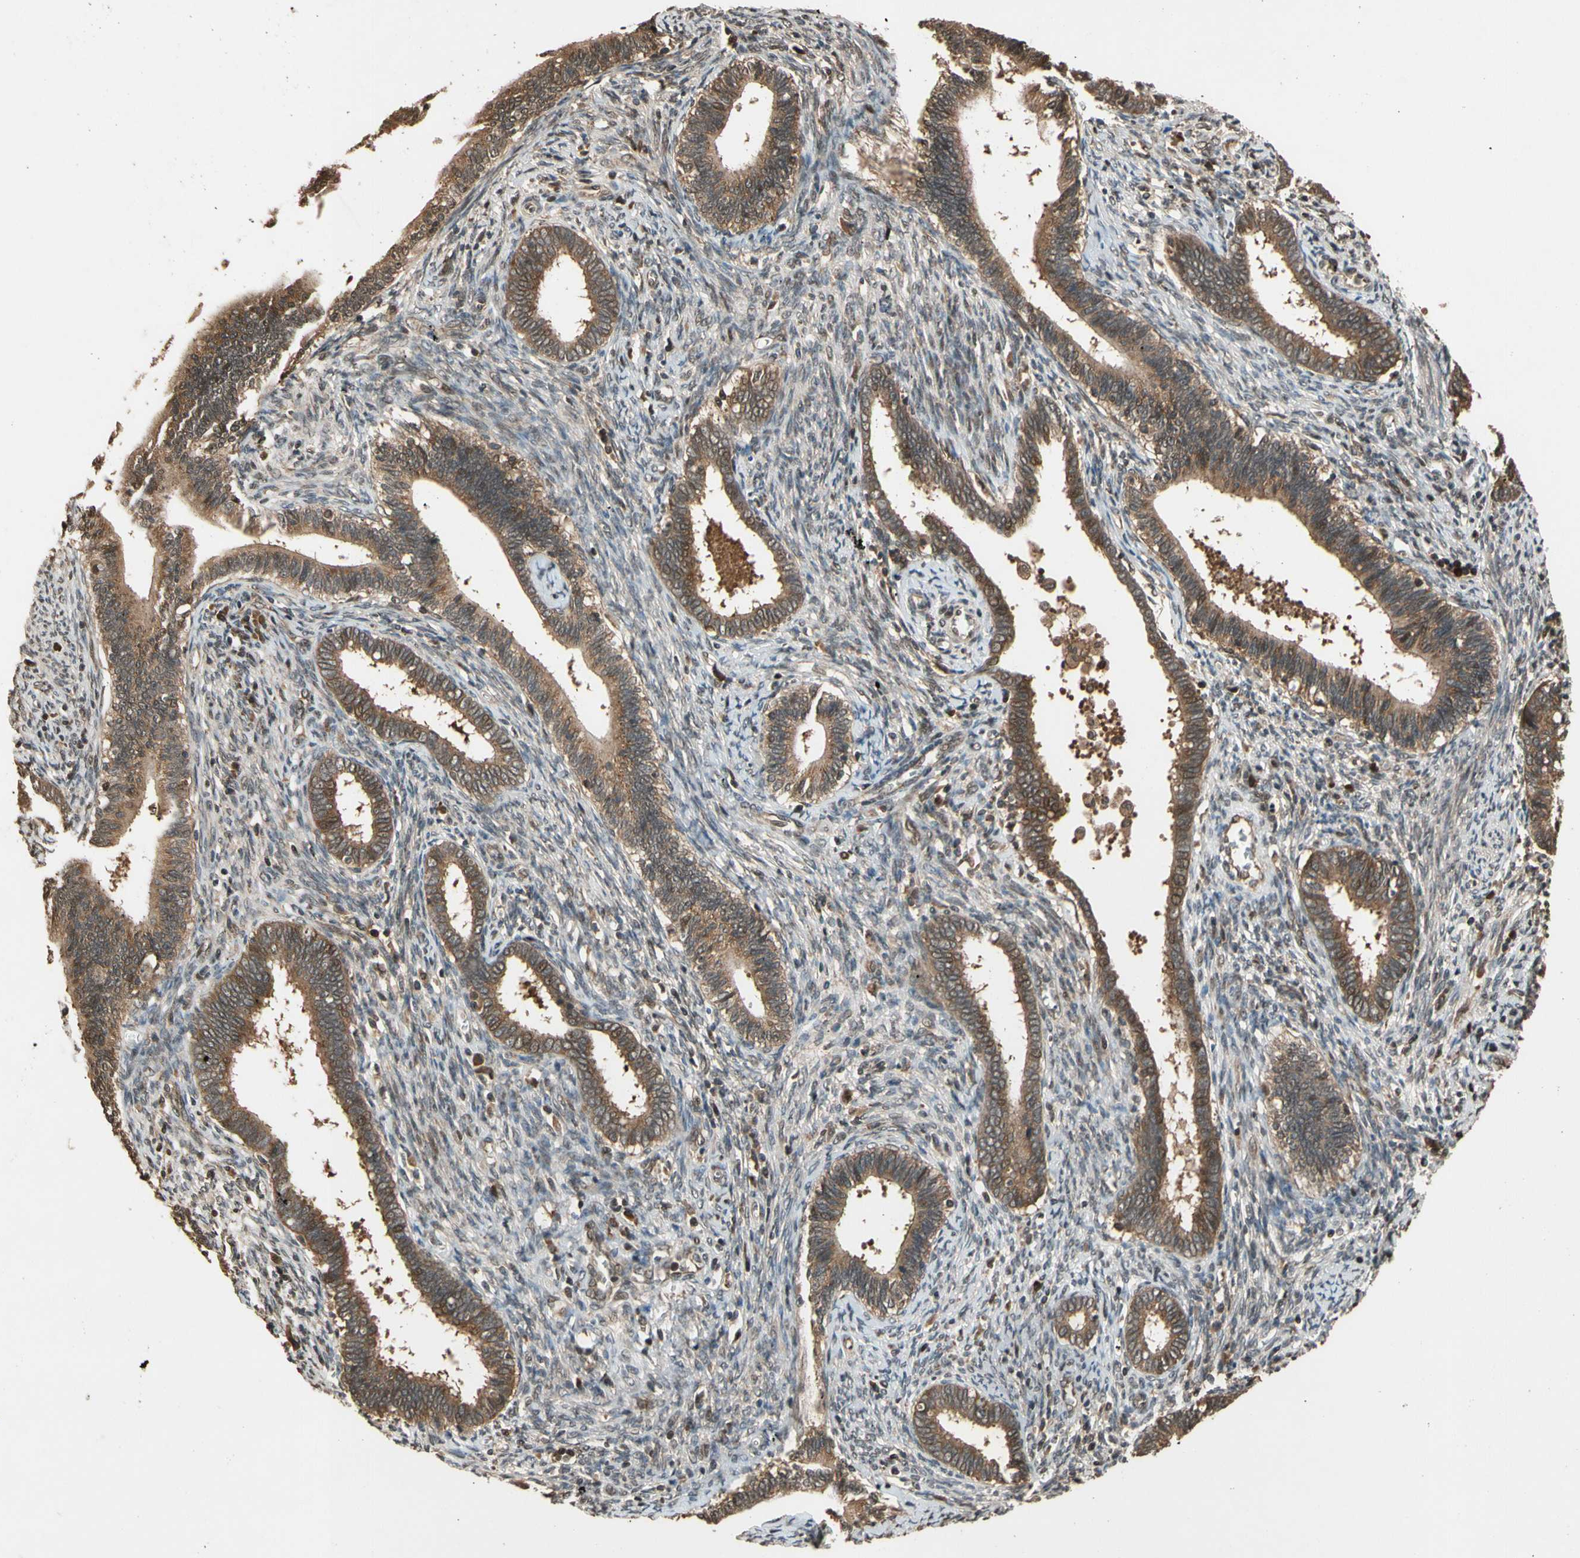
{"staining": {"intensity": "moderate", "quantity": ">75%", "location": "cytoplasmic/membranous"}, "tissue": "cervical cancer", "cell_type": "Tumor cells", "image_type": "cancer", "snomed": [{"axis": "morphology", "description": "Adenocarcinoma, NOS"}, {"axis": "topography", "description": "Cervix"}], "caption": "Immunohistochemical staining of cervical cancer exhibits moderate cytoplasmic/membranous protein expression in approximately >75% of tumor cells.", "gene": "TMEM230", "patient": {"sex": "female", "age": 44}}